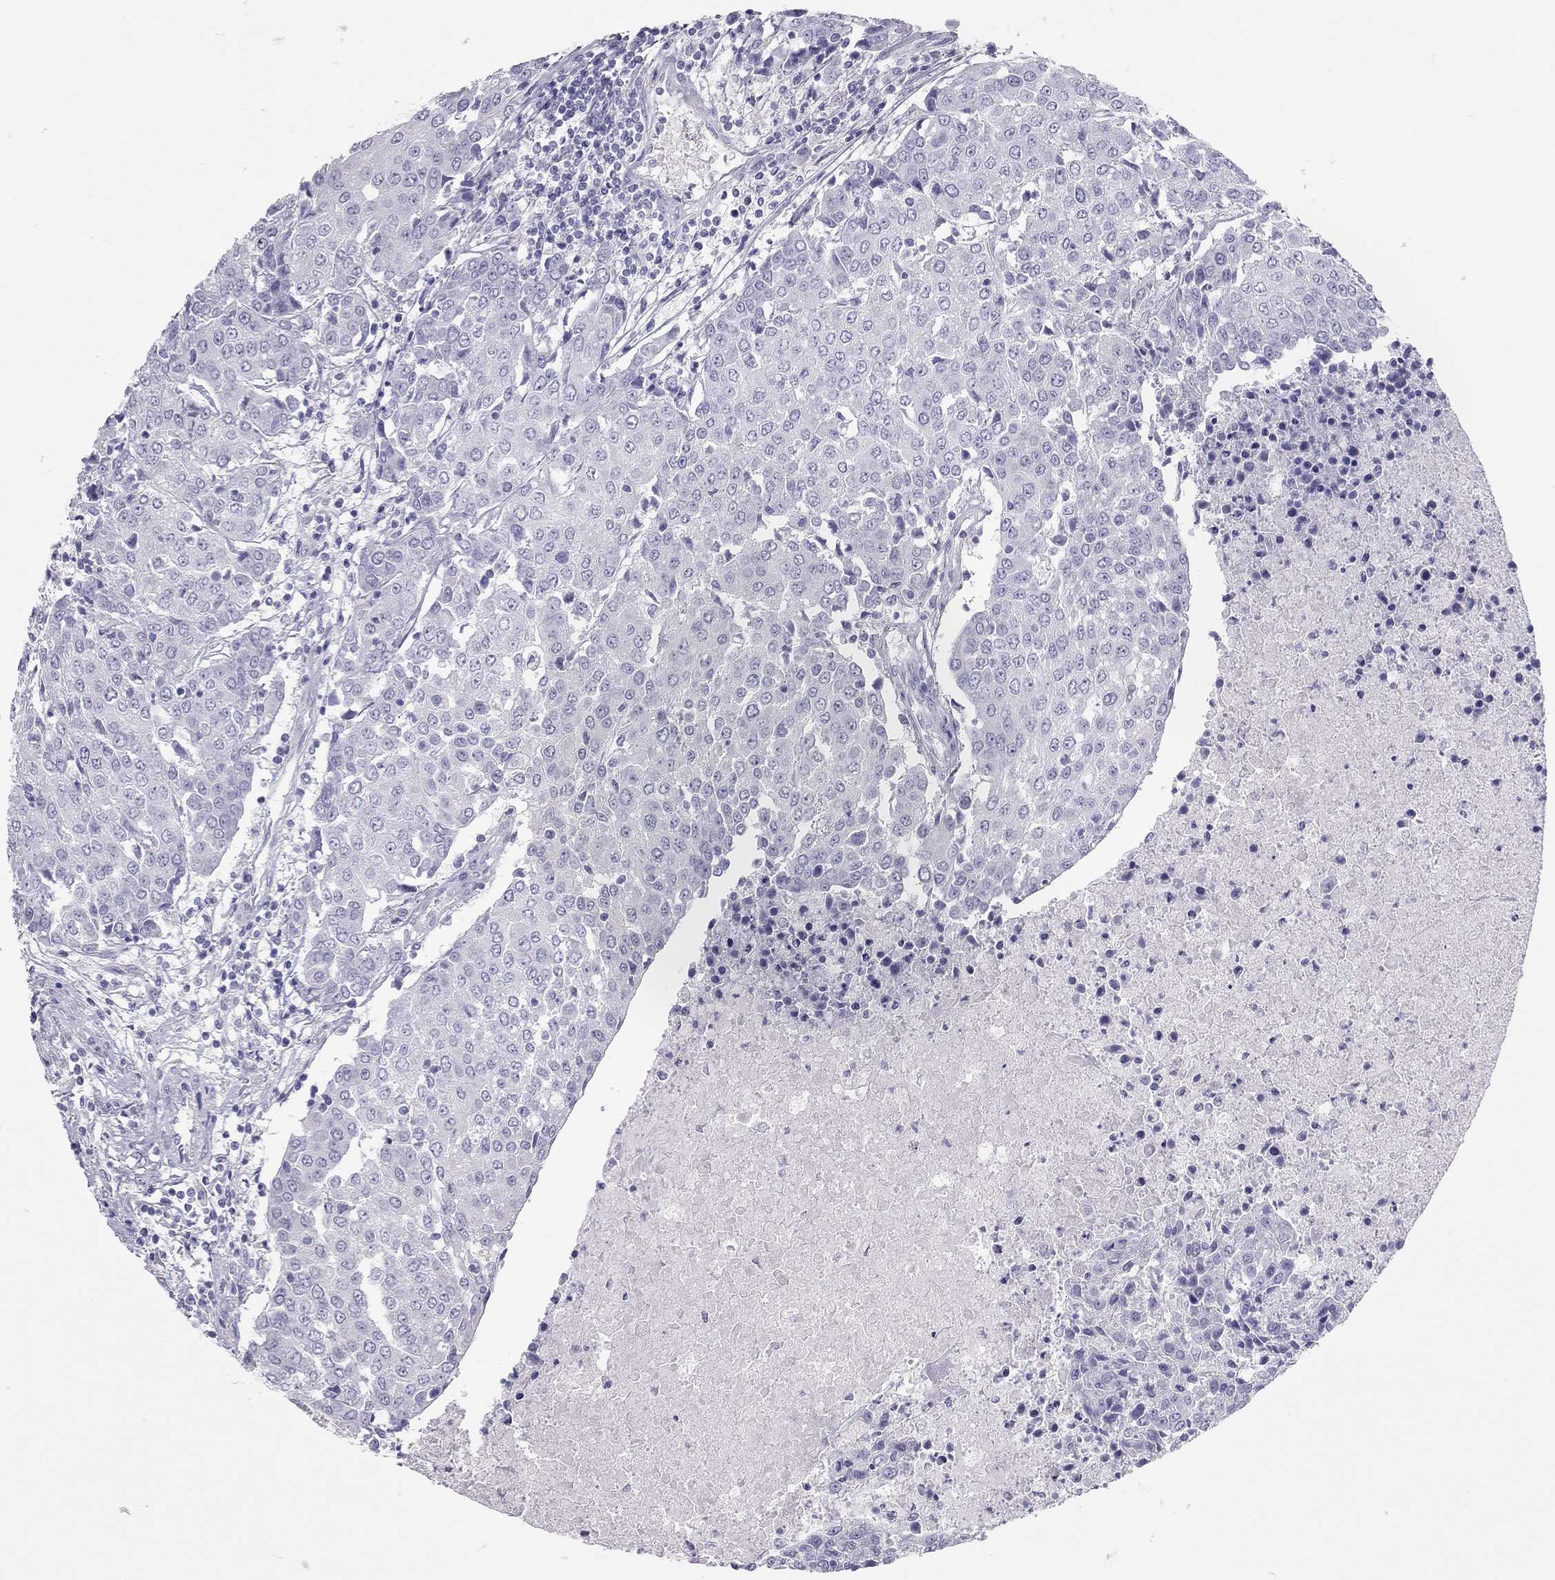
{"staining": {"intensity": "negative", "quantity": "none", "location": "none"}, "tissue": "urothelial cancer", "cell_type": "Tumor cells", "image_type": "cancer", "snomed": [{"axis": "morphology", "description": "Urothelial carcinoma, High grade"}, {"axis": "topography", "description": "Urinary bladder"}], "caption": "Immunohistochemistry (IHC) histopathology image of urothelial cancer stained for a protein (brown), which displays no staining in tumor cells. The staining was performed using DAB (3,3'-diaminobenzidine) to visualize the protein expression in brown, while the nuclei were stained in blue with hematoxylin (Magnification: 20x).", "gene": "SPATA12", "patient": {"sex": "female", "age": 85}}